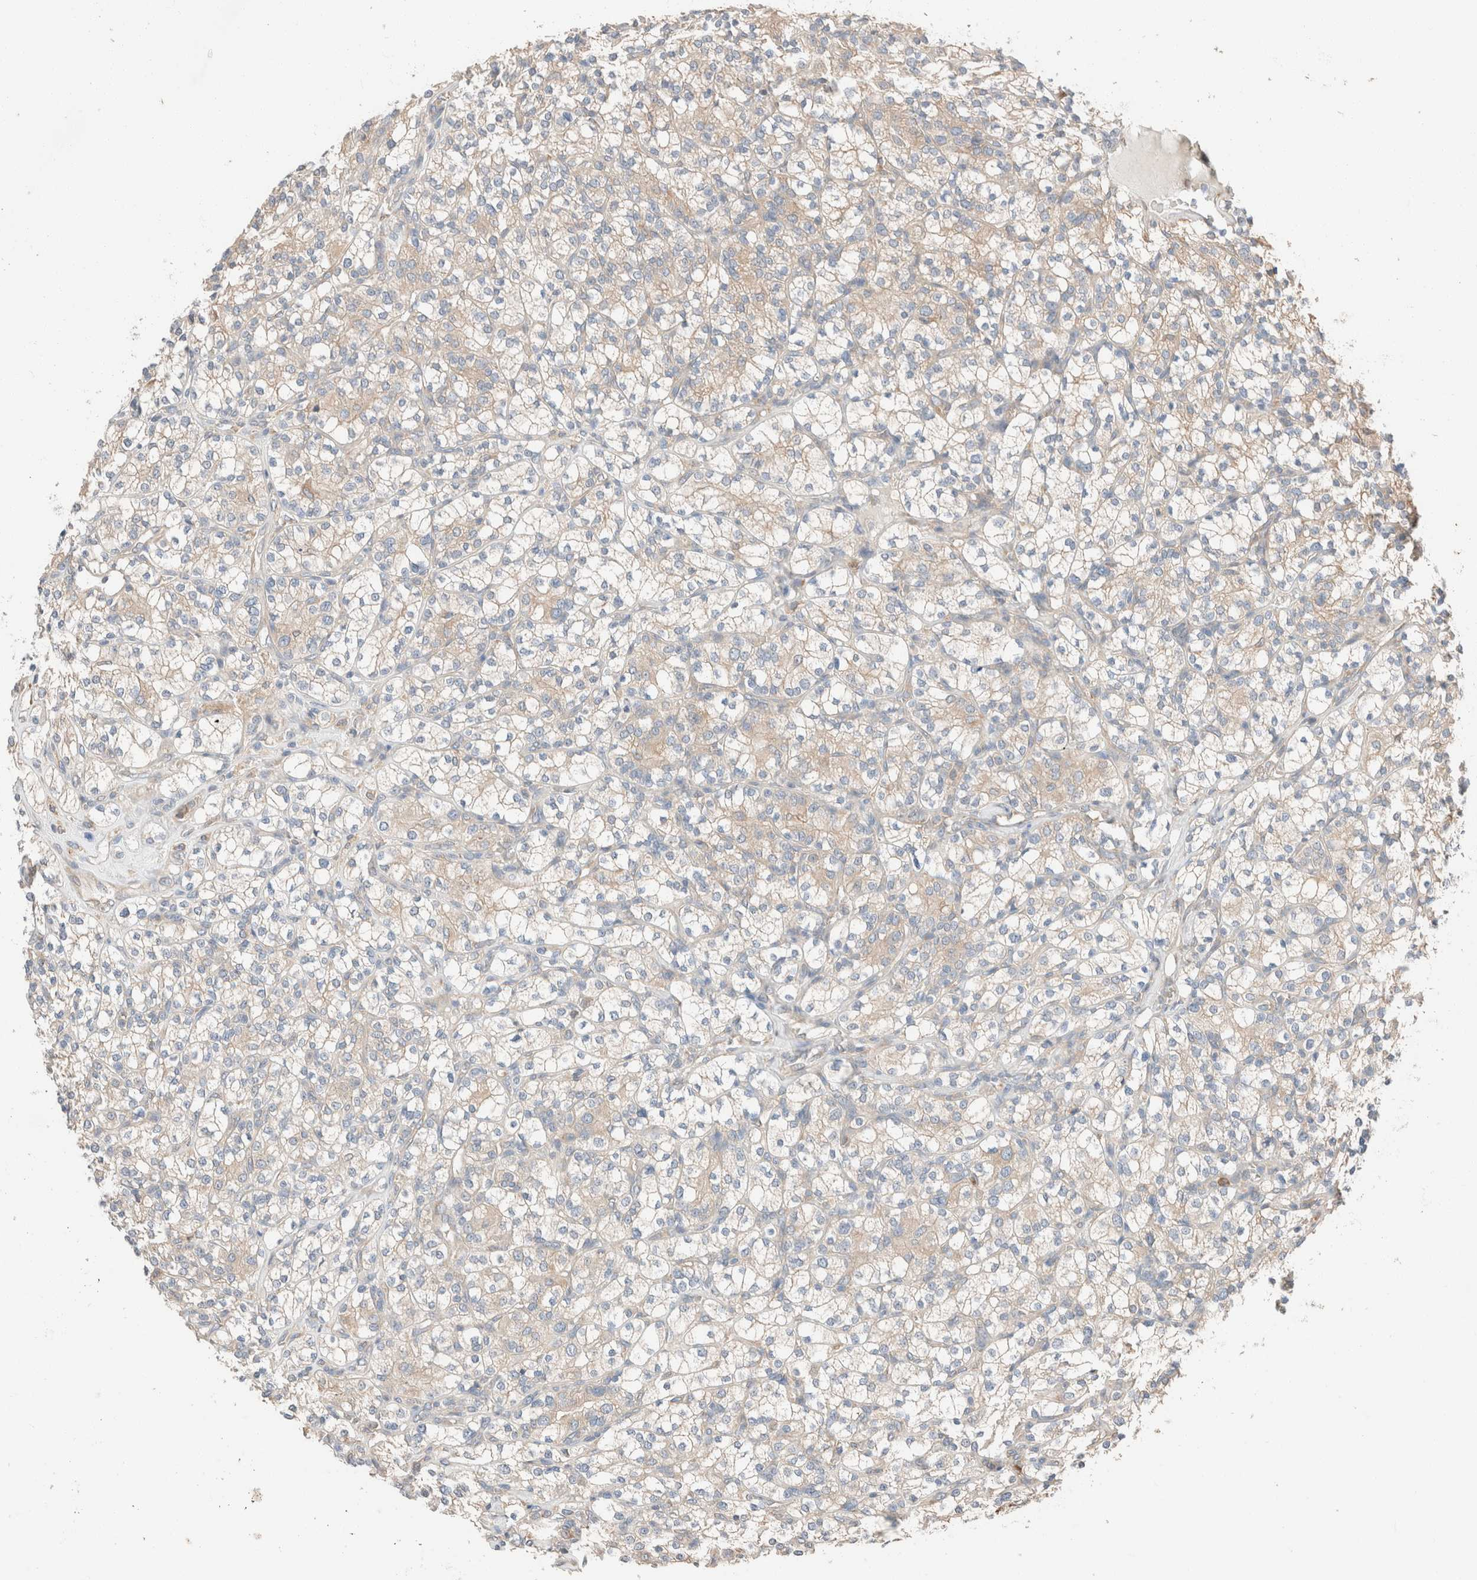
{"staining": {"intensity": "weak", "quantity": "25%-75%", "location": "cytoplasmic/membranous"}, "tissue": "renal cancer", "cell_type": "Tumor cells", "image_type": "cancer", "snomed": [{"axis": "morphology", "description": "Adenocarcinoma, NOS"}, {"axis": "topography", "description": "Kidney"}], "caption": "High-power microscopy captured an IHC image of renal cancer, revealing weak cytoplasmic/membranous positivity in approximately 25%-75% of tumor cells. The protein of interest is shown in brown color, while the nuclei are stained blue.", "gene": "PCM1", "patient": {"sex": "male", "age": 77}}